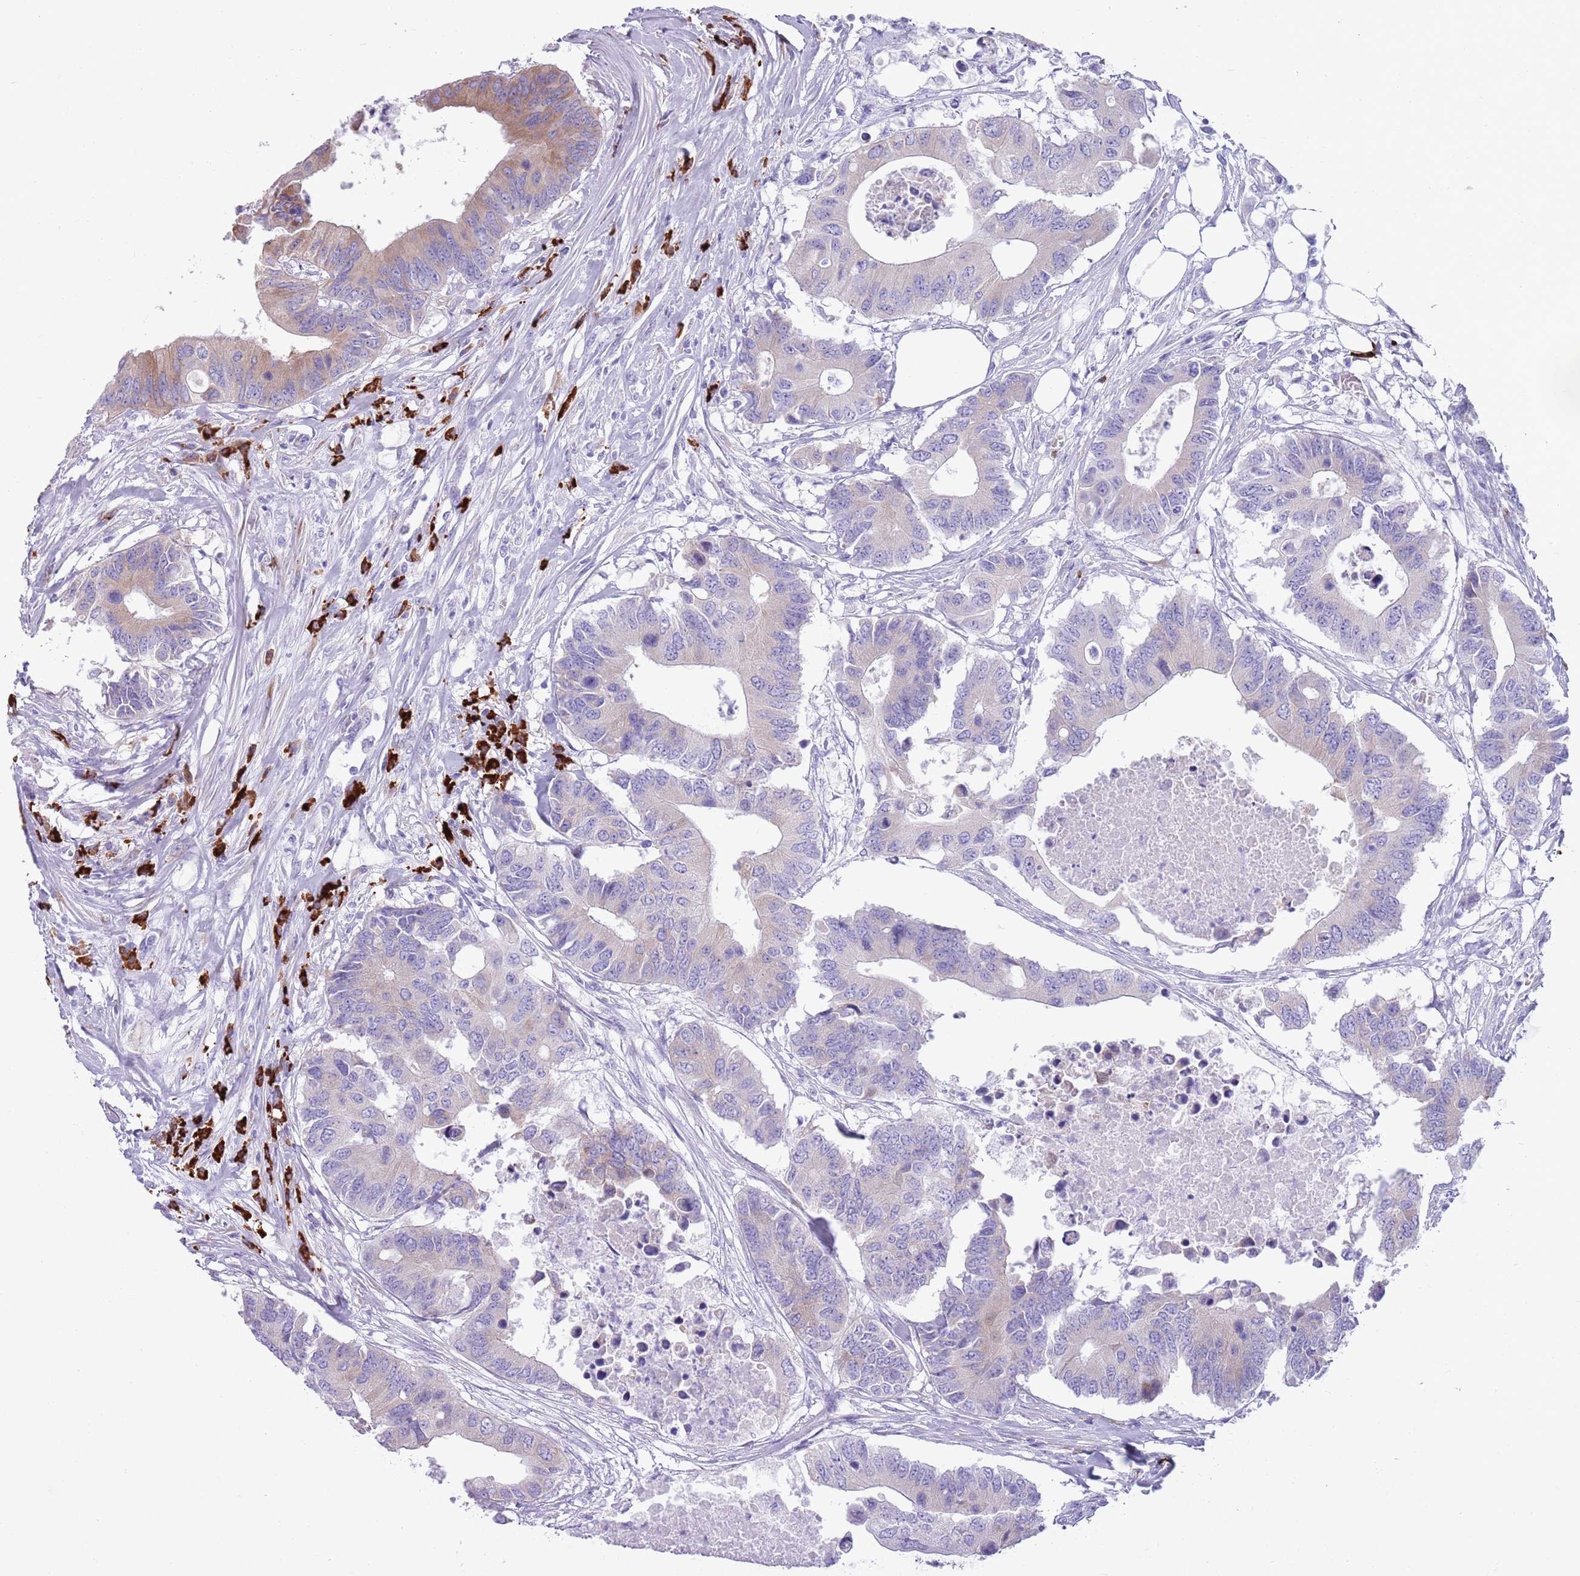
{"staining": {"intensity": "moderate", "quantity": "<25%", "location": "cytoplasmic/membranous"}, "tissue": "colorectal cancer", "cell_type": "Tumor cells", "image_type": "cancer", "snomed": [{"axis": "morphology", "description": "Adenocarcinoma, NOS"}, {"axis": "topography", "description": "Colon"}], "caption": "Tumor cells show low levels of moderate cytoplasmic/membranous positivity in about <25% of cells in colorectal adenocarcinoma.", "gene": "LY6G5B", "patient": {"sex": "male", "age": 71}}